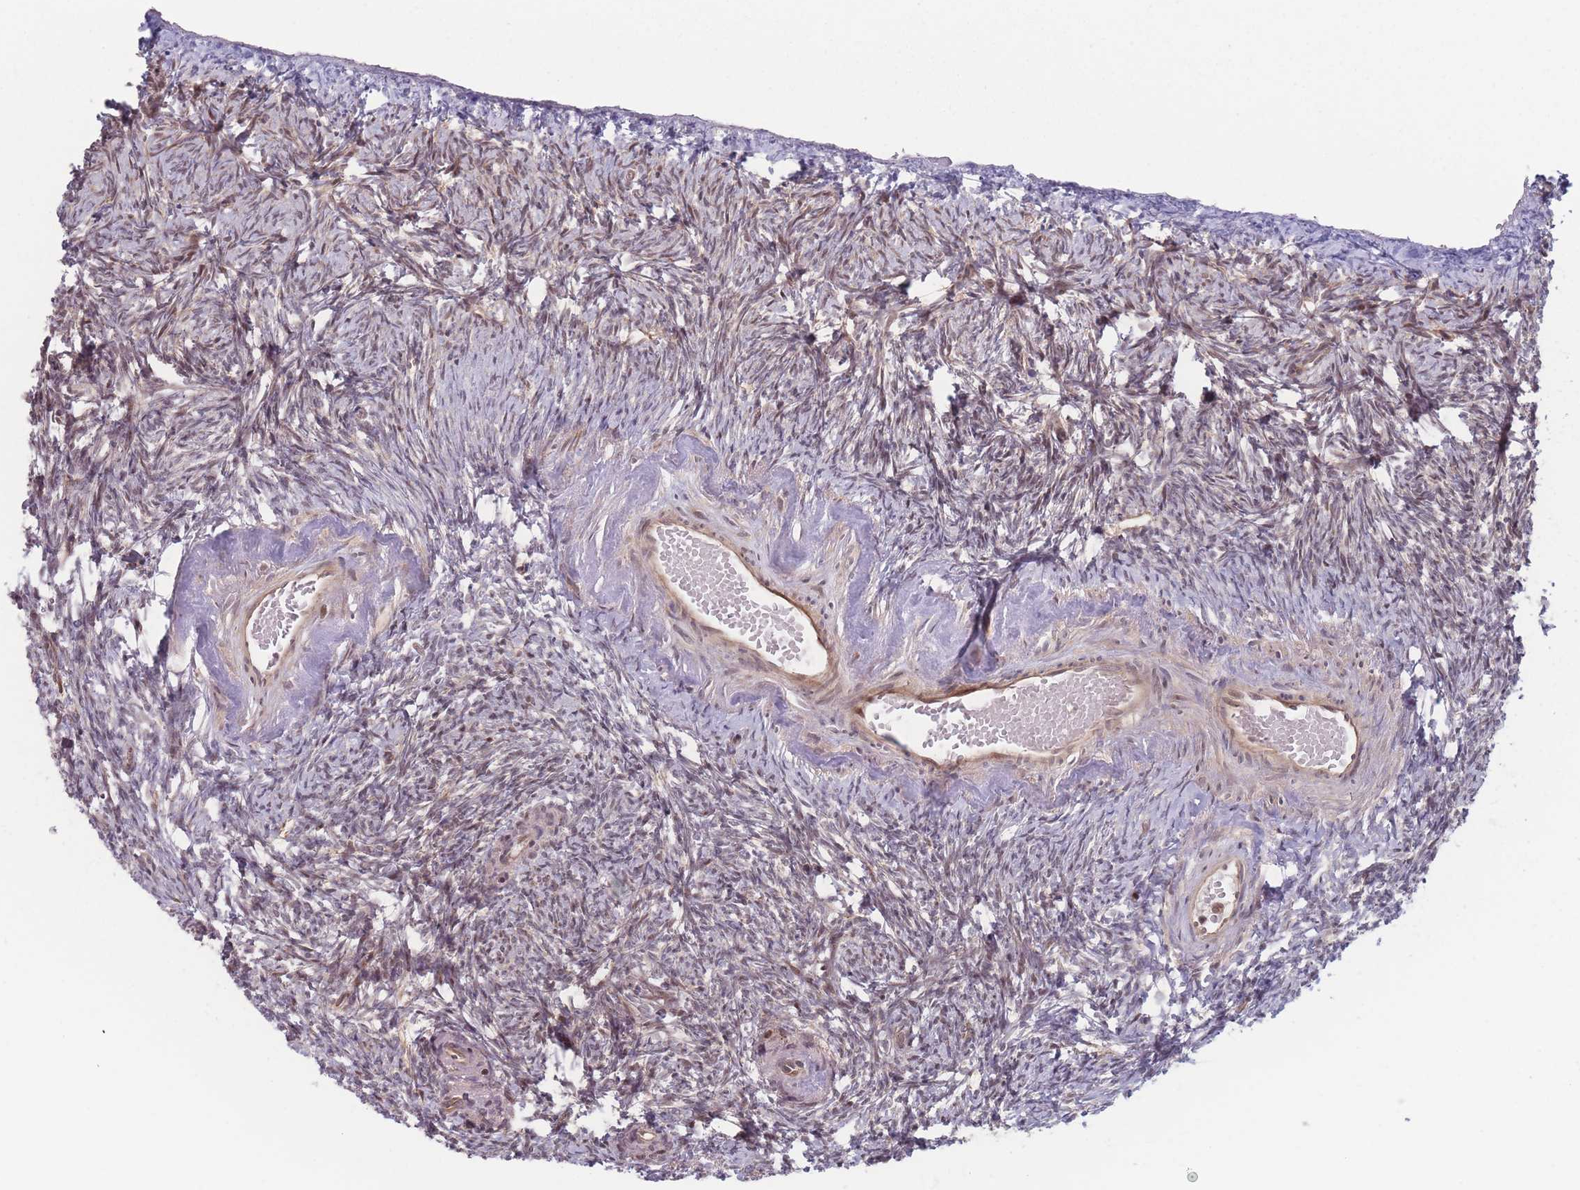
{"staining": {"intensity": "moderate", "quantity": "25%-75%", "location": "cytoplasmic/membranous,nuclear"}, "tissue": "ovary", "cell_type": "Ovarian stroma cells", "image_type": "normal", "snomed": [{"axis": "morphology", "description": "Normal tissue, NOS"}, {"axis": "topography", "description": "Ovary"}], "caption": "Ovary was stained to show a protein in brown. There is medium levels of moderate cytoplasmic/membranous,nuclear staining in about 25%-75% of ovarian stroma cells. (DAB IHC with brightfield microscopy, high magnification).", "gene": "RPS18", "patient": {"sex": "female", "age": 51}}